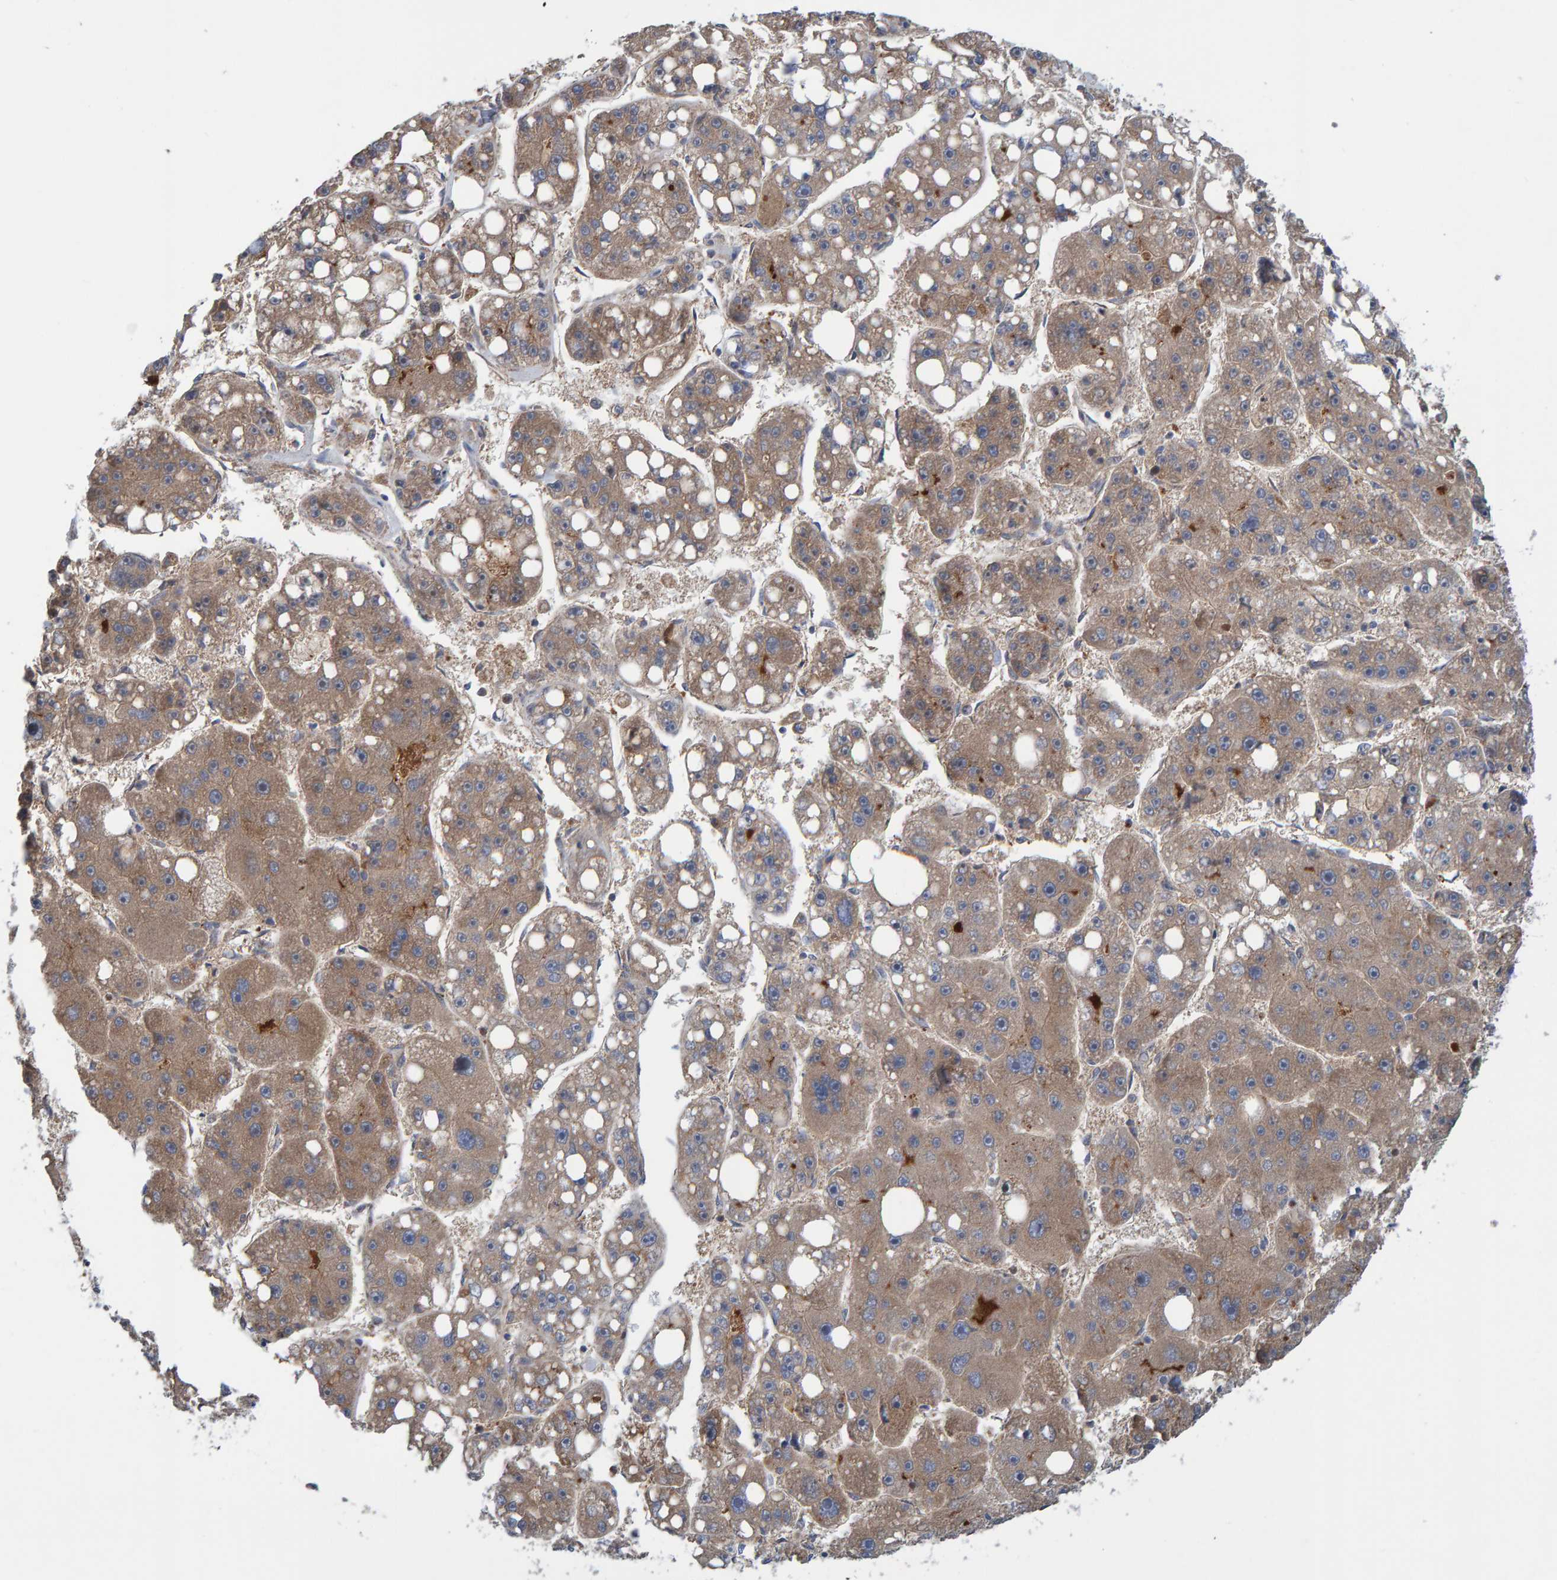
{"staining": {"intensity": "moderate", "quantity": ">75%", "location": "cytoplasmic/membranous"}, "tissue": "liver cancer", "cell_type": "Tumor cells", "image_type": "cancer", "snomed": [{"axis": "morphology", "description": "Carcinoma, Hepatocellular, NOS"}, {"axis": "topography", "description": "Liver"}], "caption": "Liver cancer tissue shows moderate cytoplasmic/membranous positivity in about >75% of tumor cells", "gene": "KIAA0753", "patient": {"sex": "female", "age": 61}}